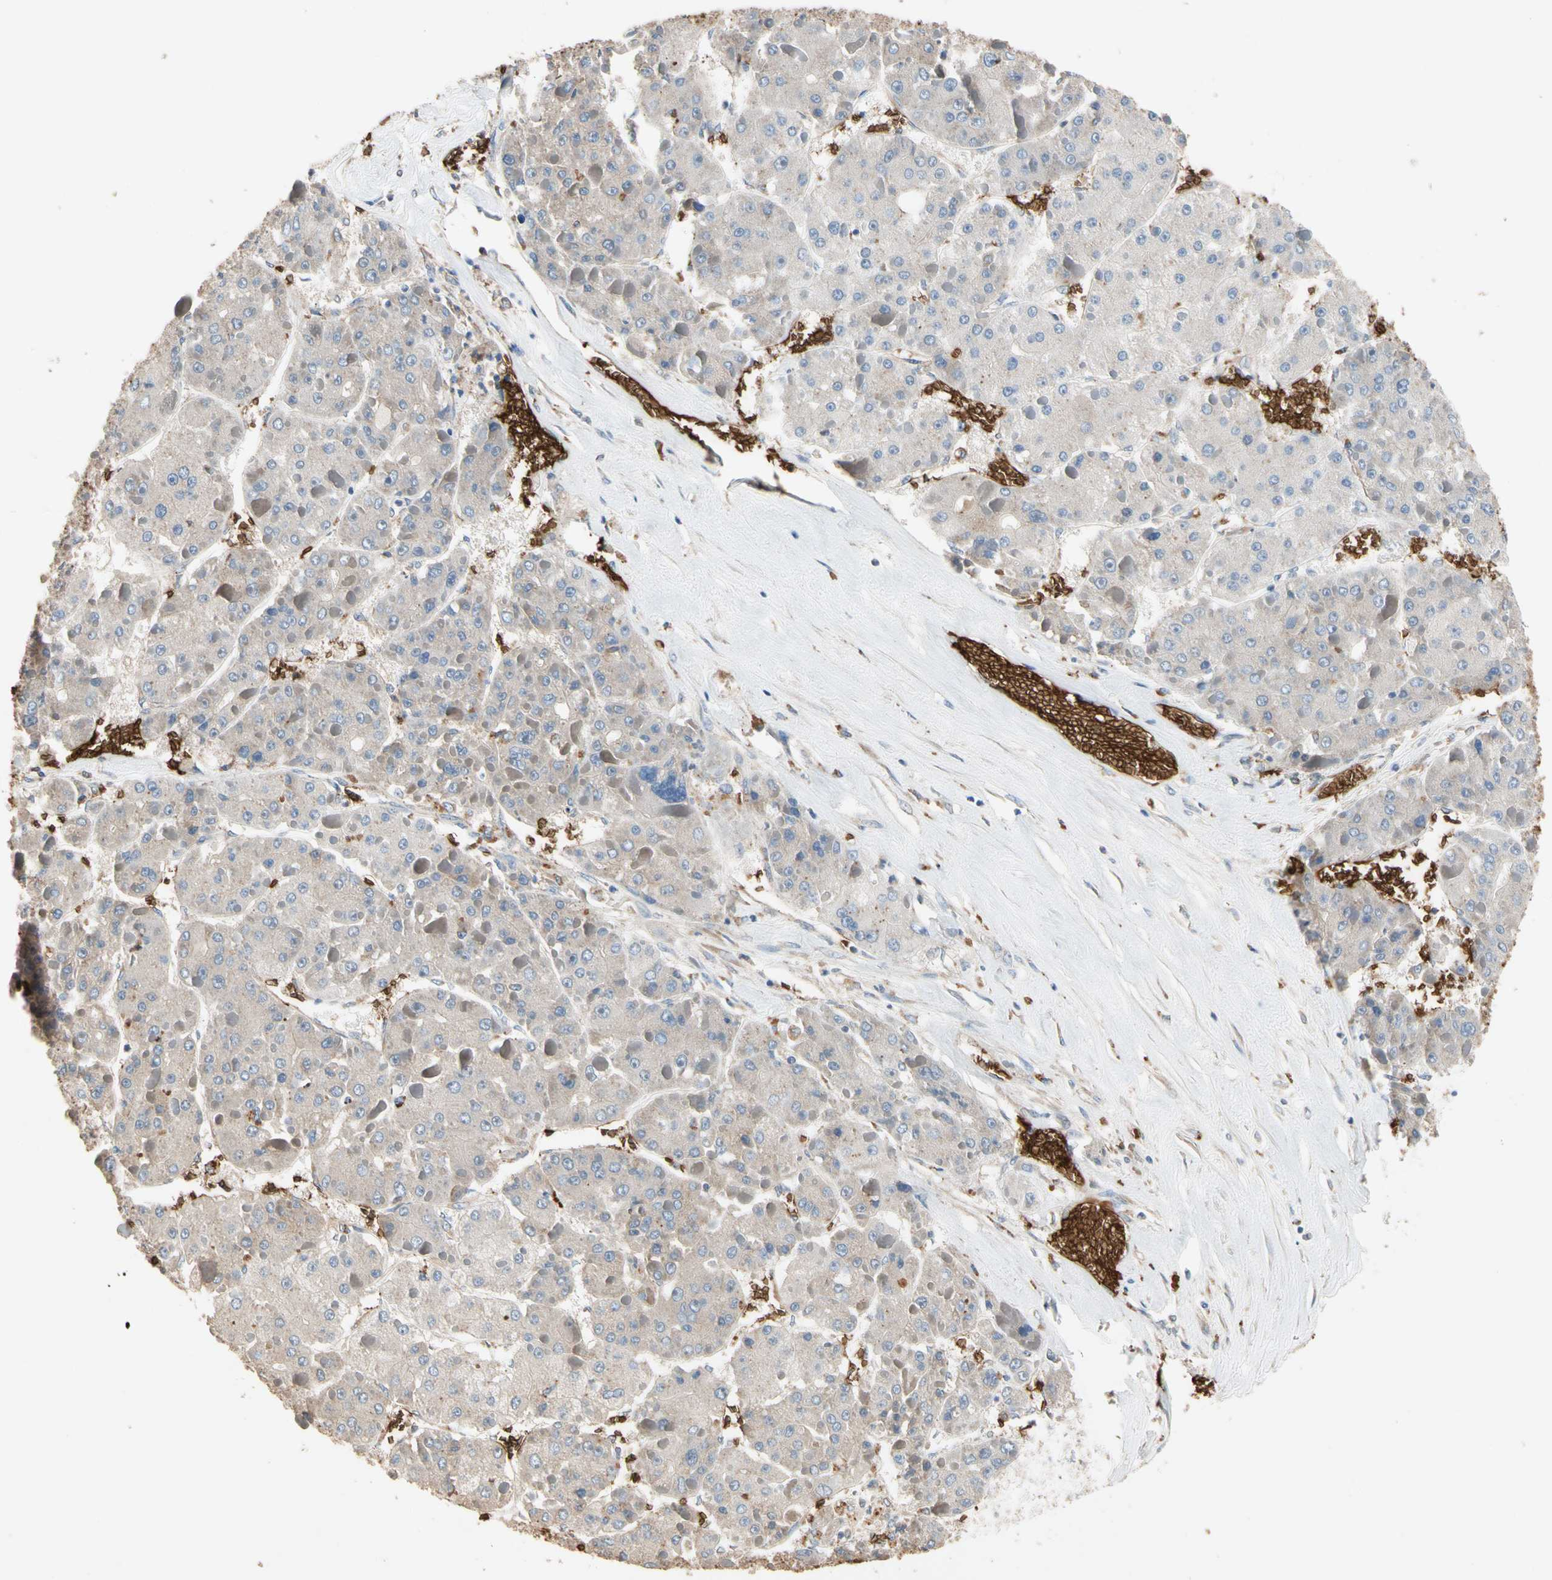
{"staining": {"intensity": "weak", "quantity": "<25%", "location": "cytoplasmic/membranous"}, "tissue": "liver cancer", "cell_type": "Tumor cells", "image_type": "cancer", "snomed": [{"axis": "morphology", "description": "Carcinoma, Hepatocellular, NOS"}, {"axis": "topography", "description": "Liver"}], "caption": "The photomicrograph displays no staining of tumor cells in liver cancer.", "gene": "RIOK2", "patient": {"sex": "female", "age": 73}}